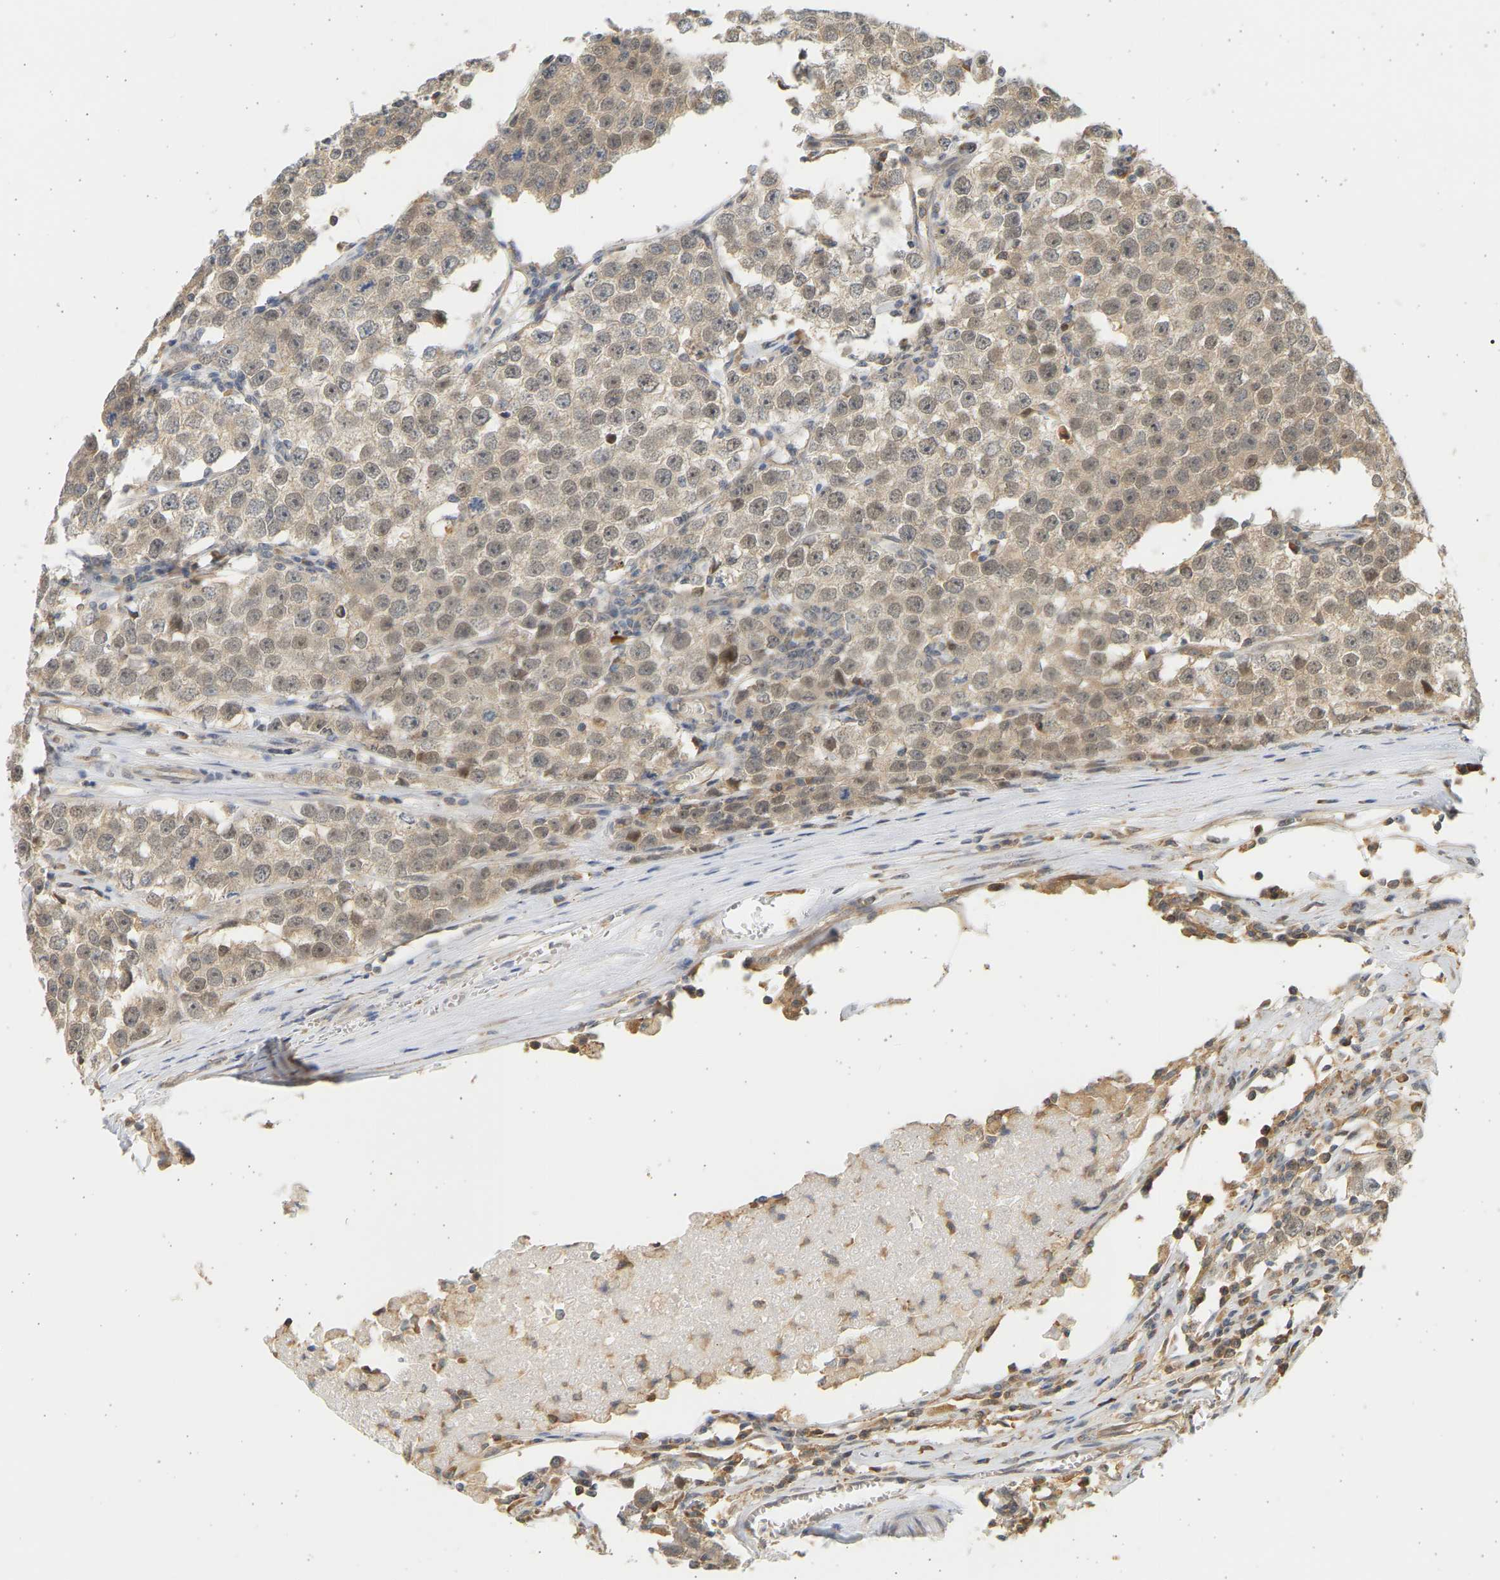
{"staining": {"intensity": "weak", "quantity": ">75%", "location": "cytoplasmic/membranous,nuclear"}, "tissue": "testis cancer", "cell_type": "Tumor cells", "image_type": "cancer", "snomed": [{"axis": "morphology", "description": "Seminoma, NOS"}, {"axis": "morphology", "description": "Carcinoma, Embryonal, NOS"}, {"axis": "topography", "description": "Testis"}], "caption": "Protein expression analysis of testis cancer displays weak cytoplasmic/membranous and nuclear expression in approximately >75% of tumor cells.", "gene": "B4GALT6", "patient": {"sex": "male", "age": 52}}